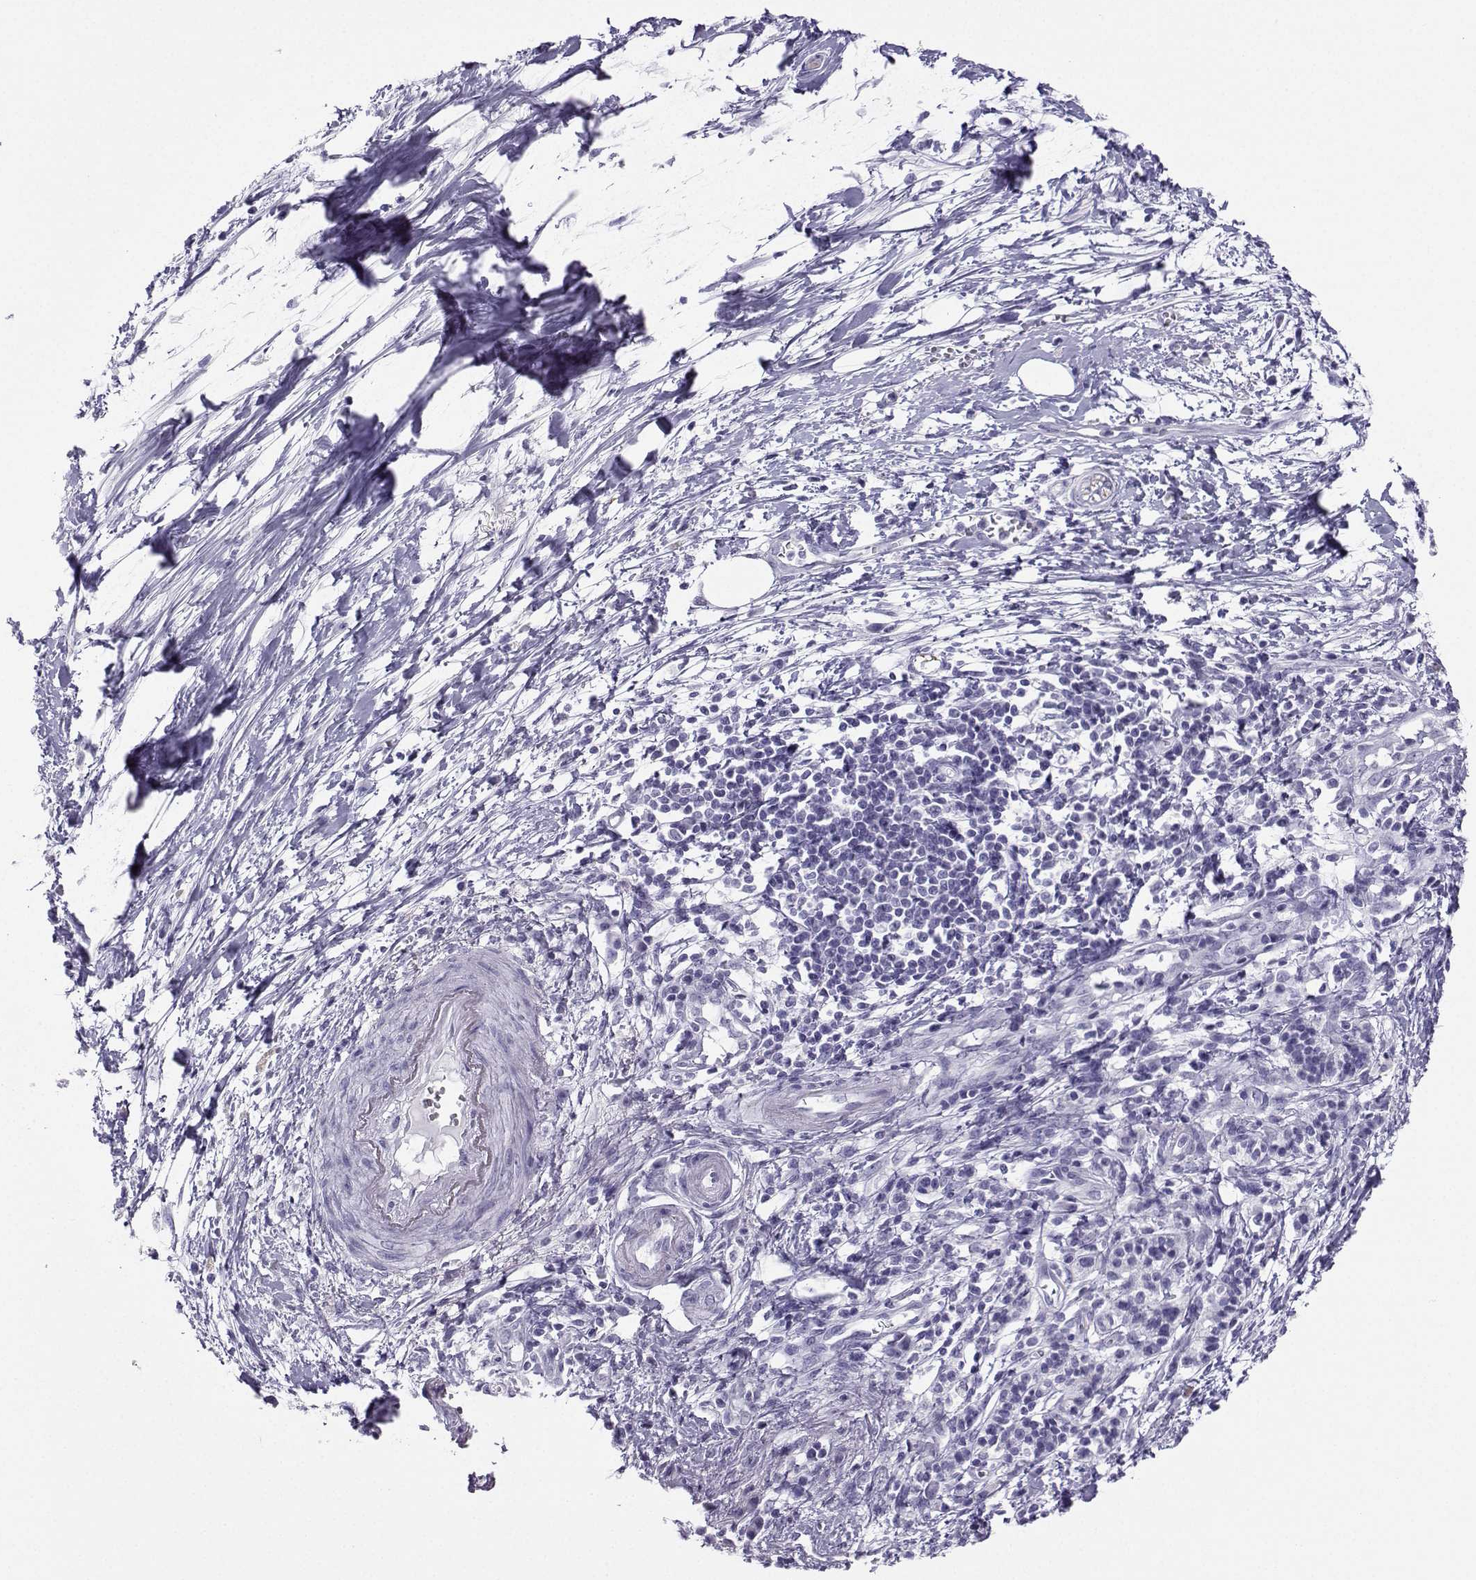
{"staining": {"intensity": "negative", "quantity": "none", "location": "none"}, "tissue": "pancreatic cancer", "cell_type": "Tumor cells", "image_type": "cancer", "snomed": [{"axis": "morphology", "description": "Normal tissue, NOS"}, {"axis": "morphology", "description": "Adenocarcinoma, NOS"}, {"axis": "topography", "description": "Lymph node"}, {"axis": "topography", "description": "Pancreas"}], "caption": "High power microscopy image of an immunohistochemistry (IHC) photomicrograph of pancreatic adenocarcinoma, revealing no significant expression in tumor cells.", "gene": "NEFL", "patient": {"sex": "female", "age": 58}}